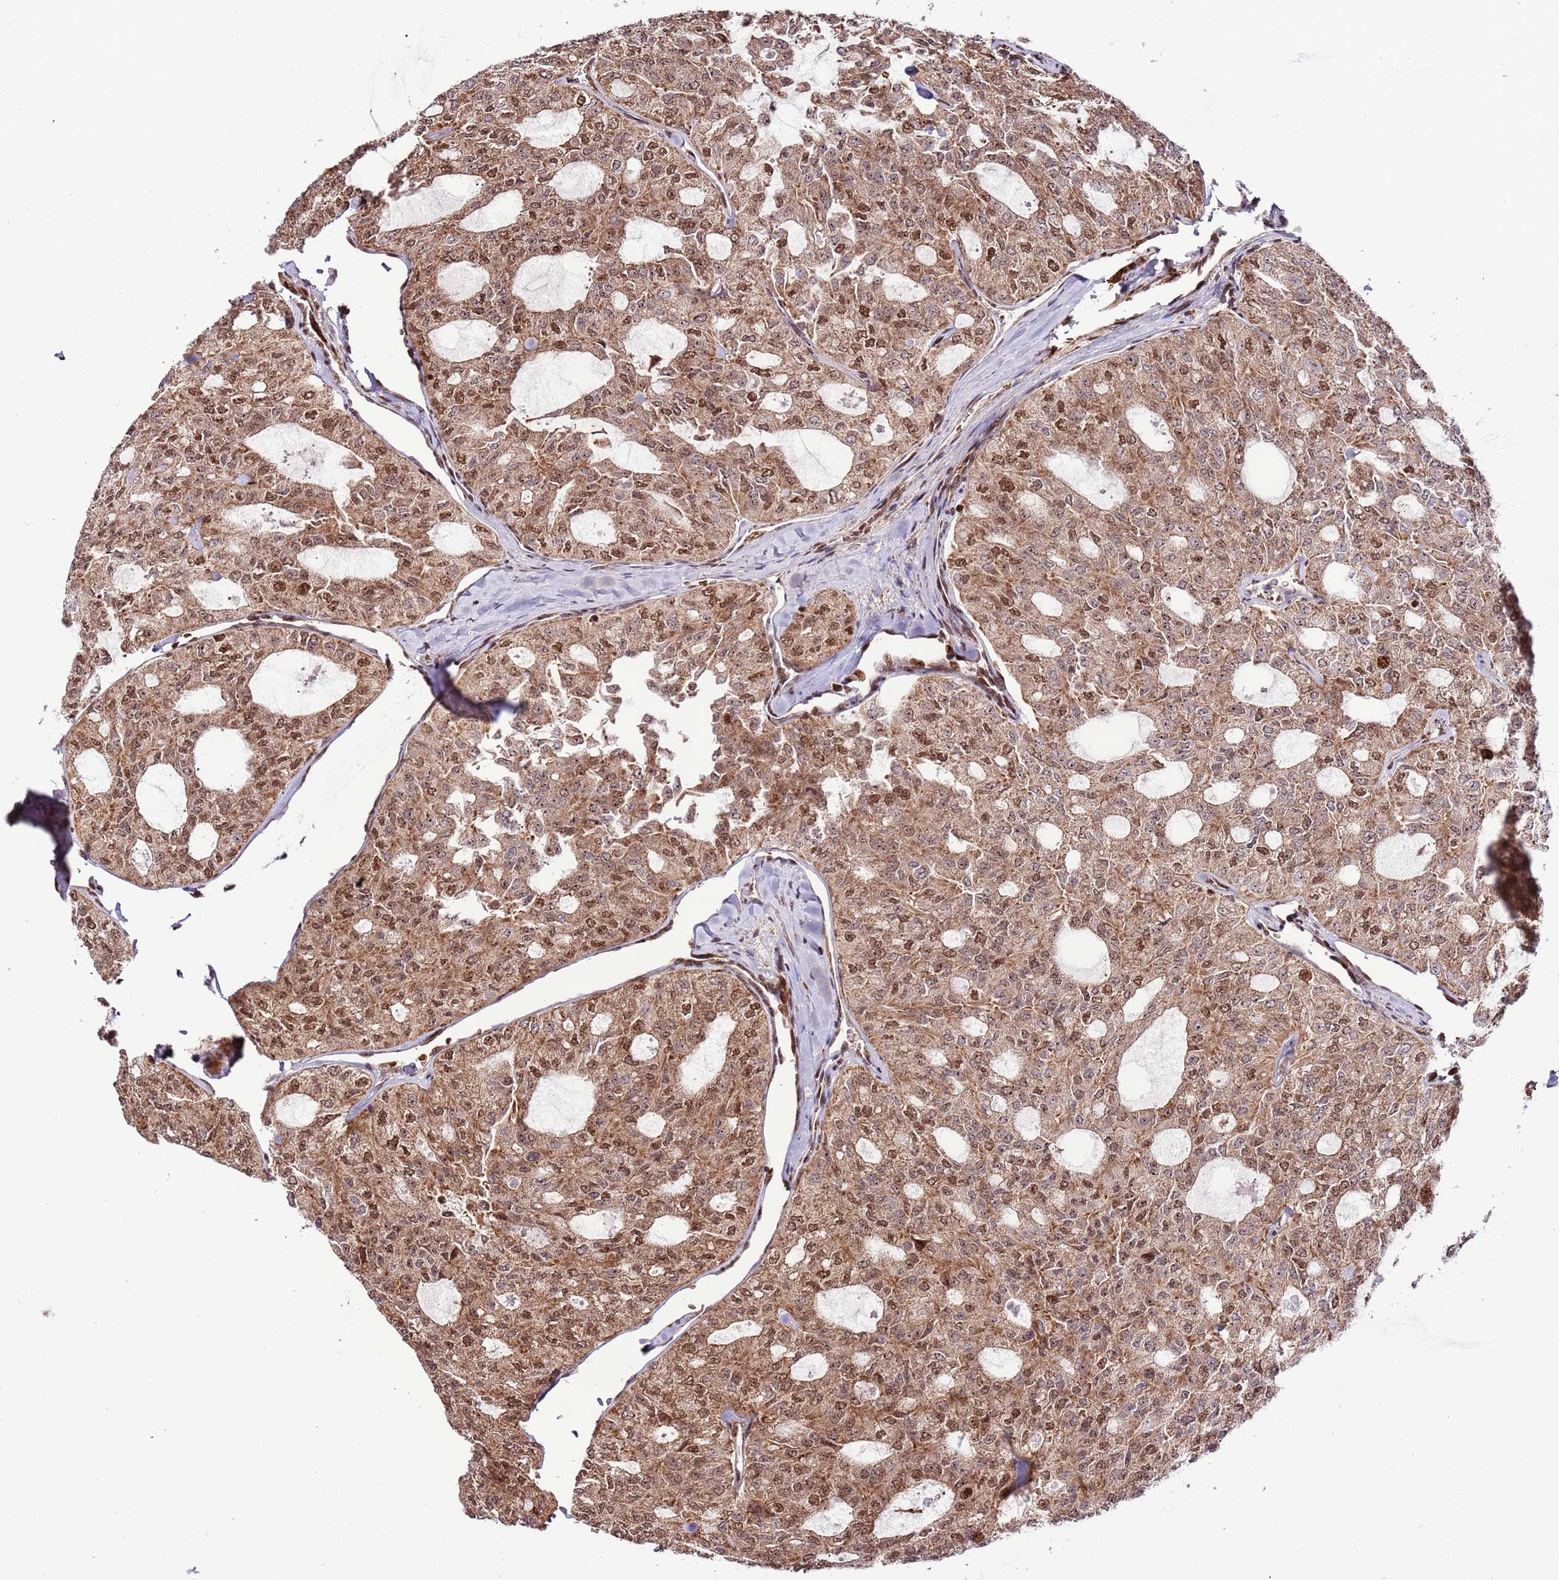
{"staining": {"intensity": "moderate", "quantity": ">75%", "location": "cytoplasmic/membranous,nuclear"}, "tissue": "thyroid cancer", "cell_type": "Tumor cells", "image_type": "cancer", "snomed": [{"axis": "morphology", "description": "Follicular adenoma carcinoma, NOS"}, {"axis": "topography", "description": "Thyroid gland"}], "caption": "A brown stain labels moderate cytoplasmic/membranous and nuclear expression of a protein in human thyroid follicular adenoma carcinoma tumor cells. The staining was performed using DAB (3,3'-diaminobenzidine) to visualize the protein expression in brown, while the nuclei were stained in blue with hematoxylin (Magnification: 20x).", "gene": "RIF1", "patient": {"sex": "male", "age": 75}}